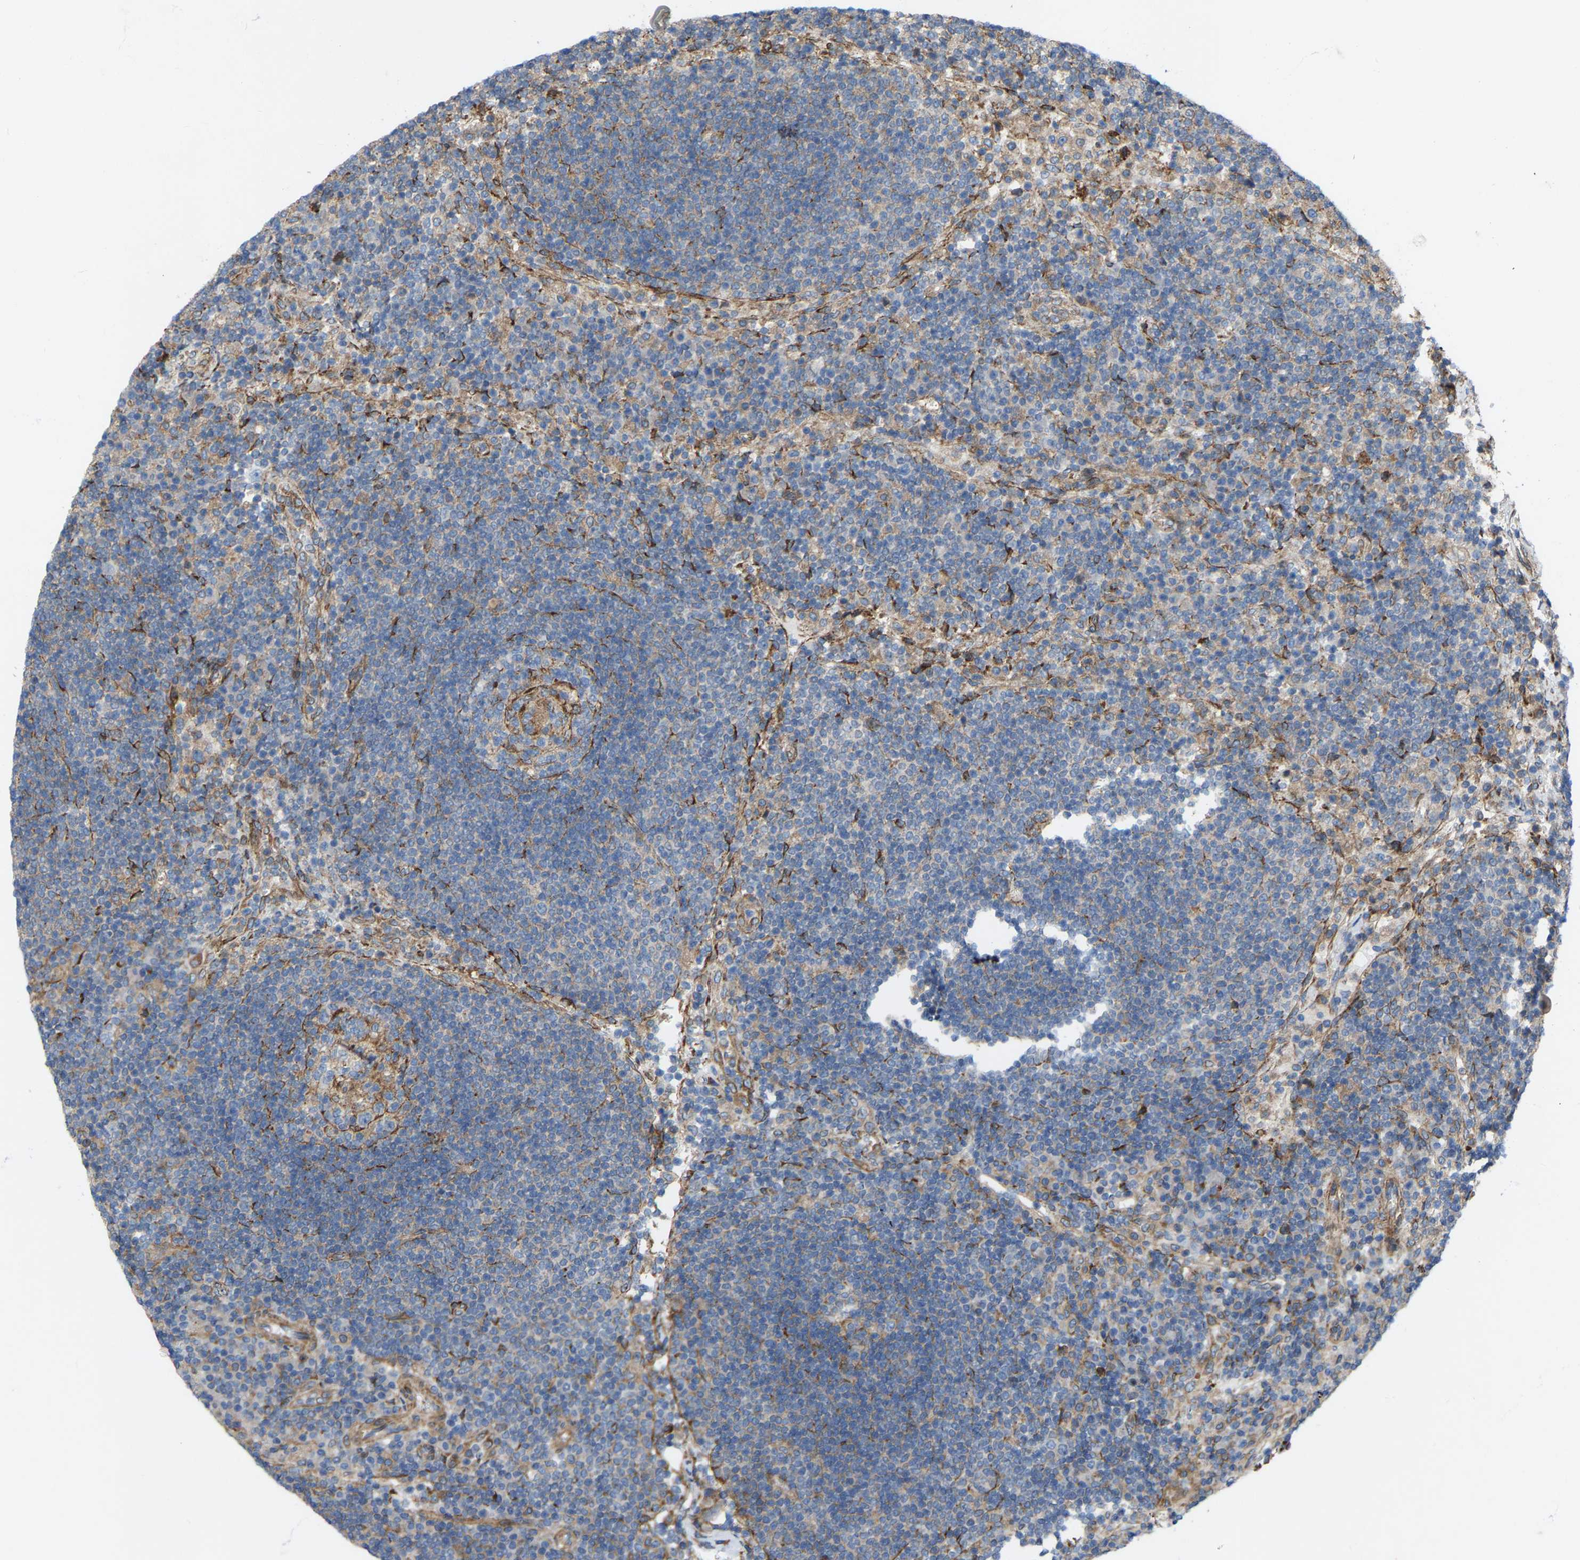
{"staining": {"intensity": "moderate", "quantity": "<25%", "location": "cytoplasmic/membranous"}, "tissue": "lymph node", "cell_type": "Germinal center cells", "image_type": "normal", "snomed": [{"axis": "morphology", "description": "Normal tissue, NOS"}, {"axis": "topography", "description": "Lymph node"}], "caption": "There is low levels of moderate cytoplasmic/membranous expression in germinal center cells of unremarkable lymph node, as demonstrated by immunohistochemical staining (brown color).", "gene": "TOR1B", "patient": {"sex": "female", "age": 53}}